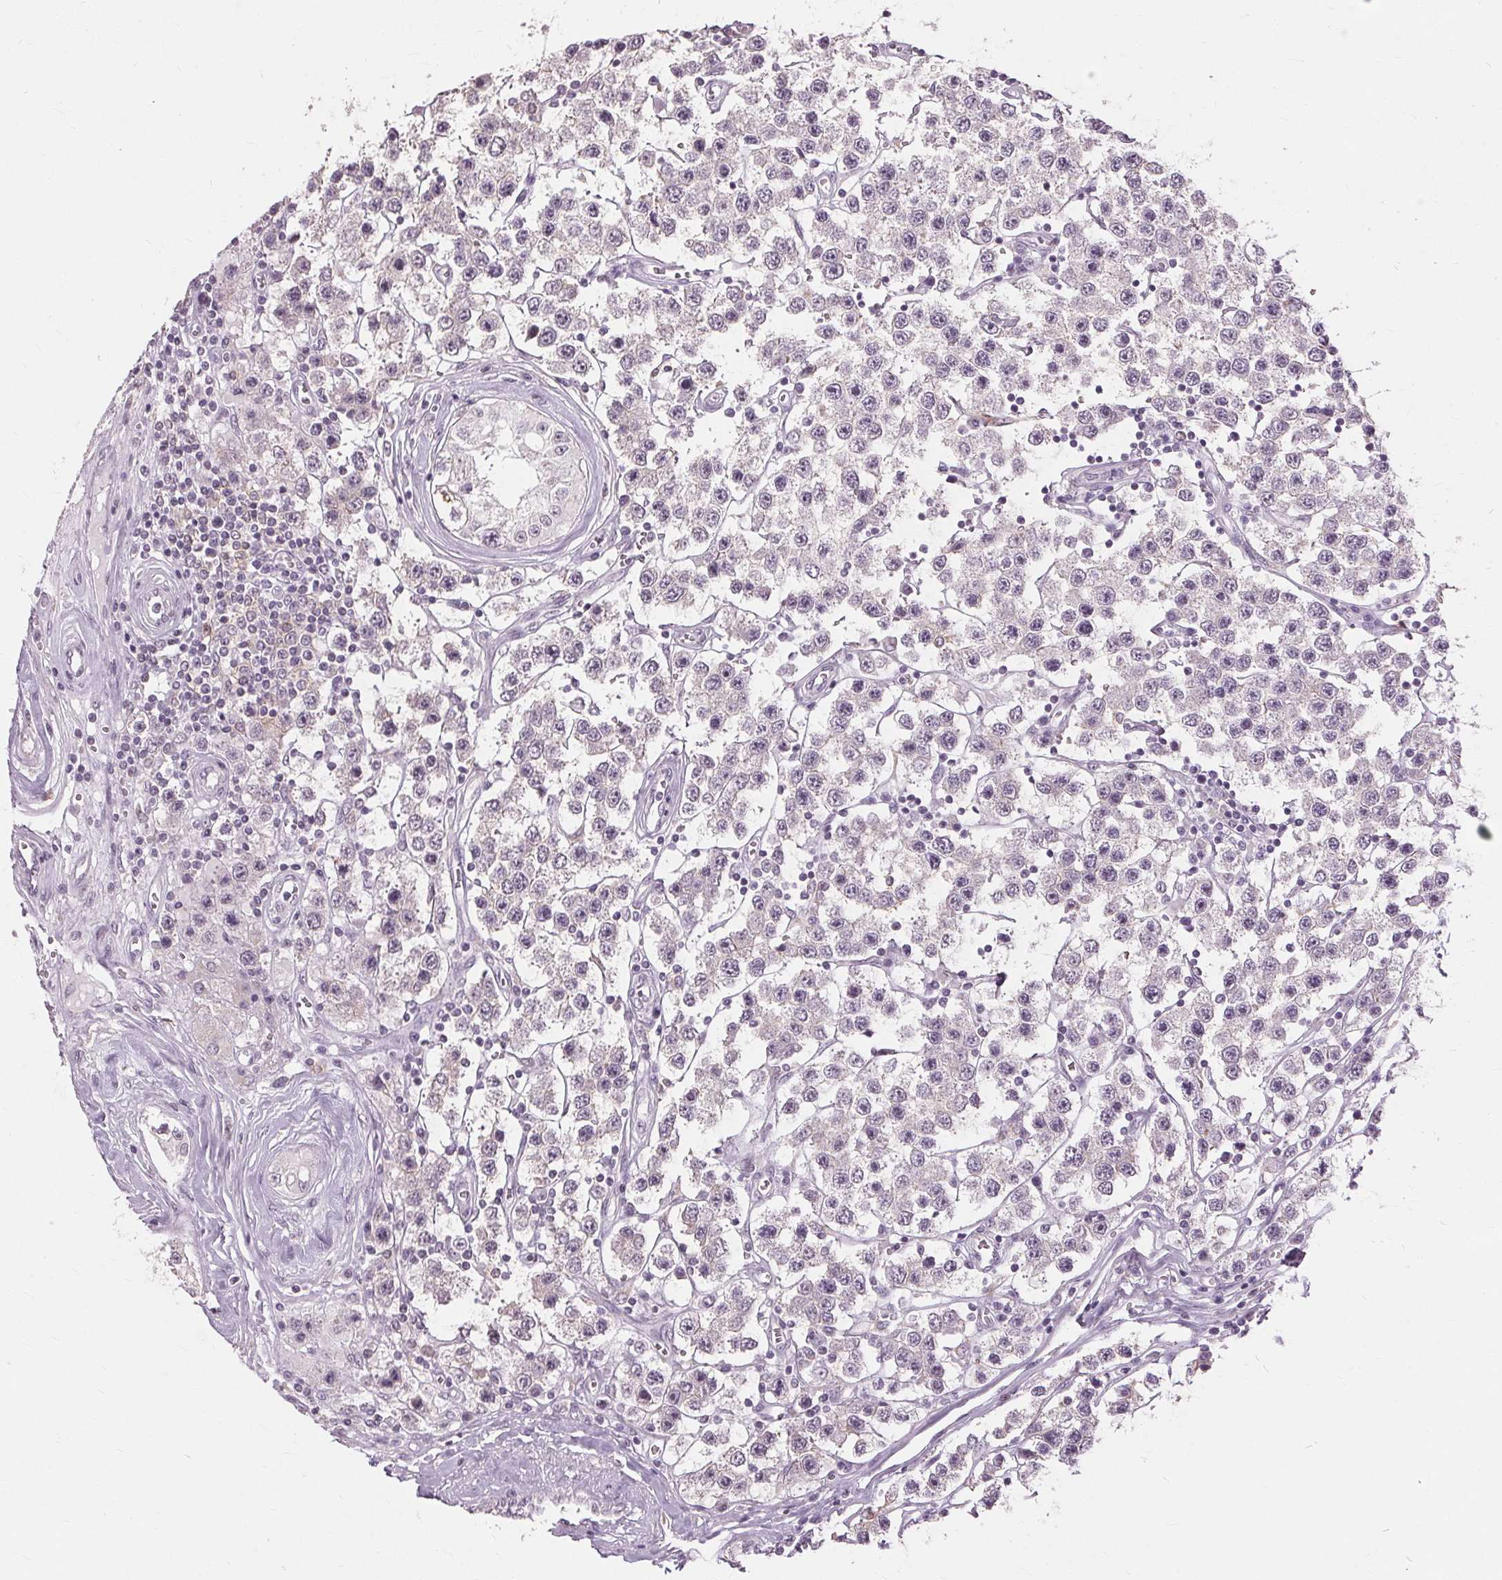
{"staining": {"intensity": "negative", "quantity": "none", "location": "none"}, "tissue": "testis cancer", "cell_type": "Tumor cells", "image_type": "cancer", "snomed": [{"axis": "morphology", "description": "Seminoma, NOS"}, {"axis": "topography", "description": "Testis"}], "caption": "High magnification brightfield microscopy of testis cancer (seminoma) stained with DAB (3,3'-diaminobenzidine) (brown) and counterstained with hematoxylin (blue): tumor cells show no significant expression.", "gene": "SIGLEC6", "patient": {"sex": "male", "age": 34}}